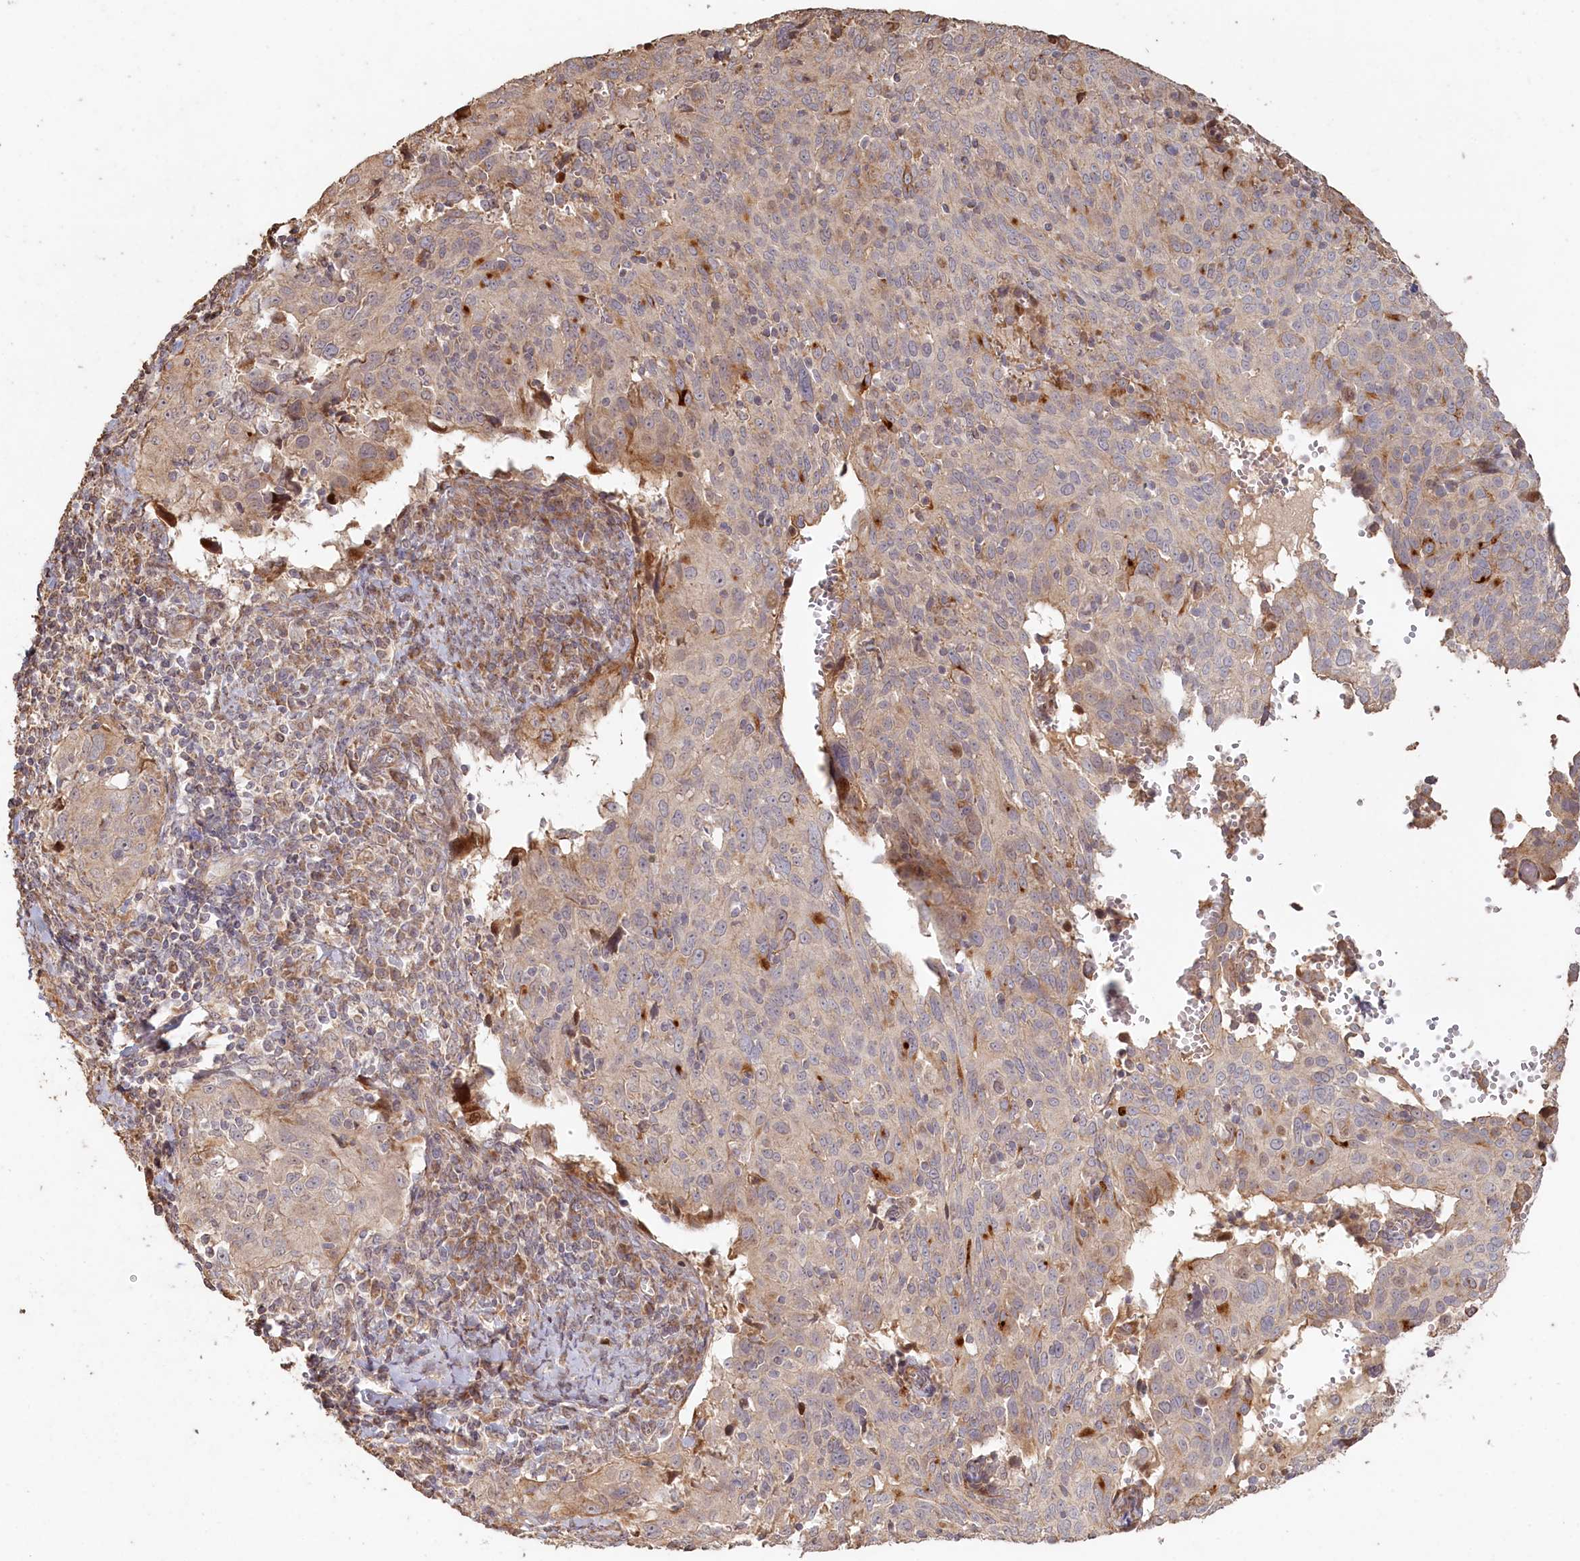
{"staining": {"intensity": "weak", "quantity": "<25%", "location": "cytoplasmic/membranous"}, "tissue": "cervical cancer", "cell_type": "Tumor cells", "image_type": "cancer", "snomed": [{"axis": "morphology", "description": "Squamous cell carcinoma, NOS"}, {"axis": "topography", "description": "Cervix"}], "caption": "IHC photomicrograph of neoplastic tissue: human squamous cell carcinoma (cervical) stained with DAB (3,3'-diaminobenzidine) displays no significant protein staining in tumor cells.", "gene": "HAL", "patient": {"sex": "female", "age": 31}}